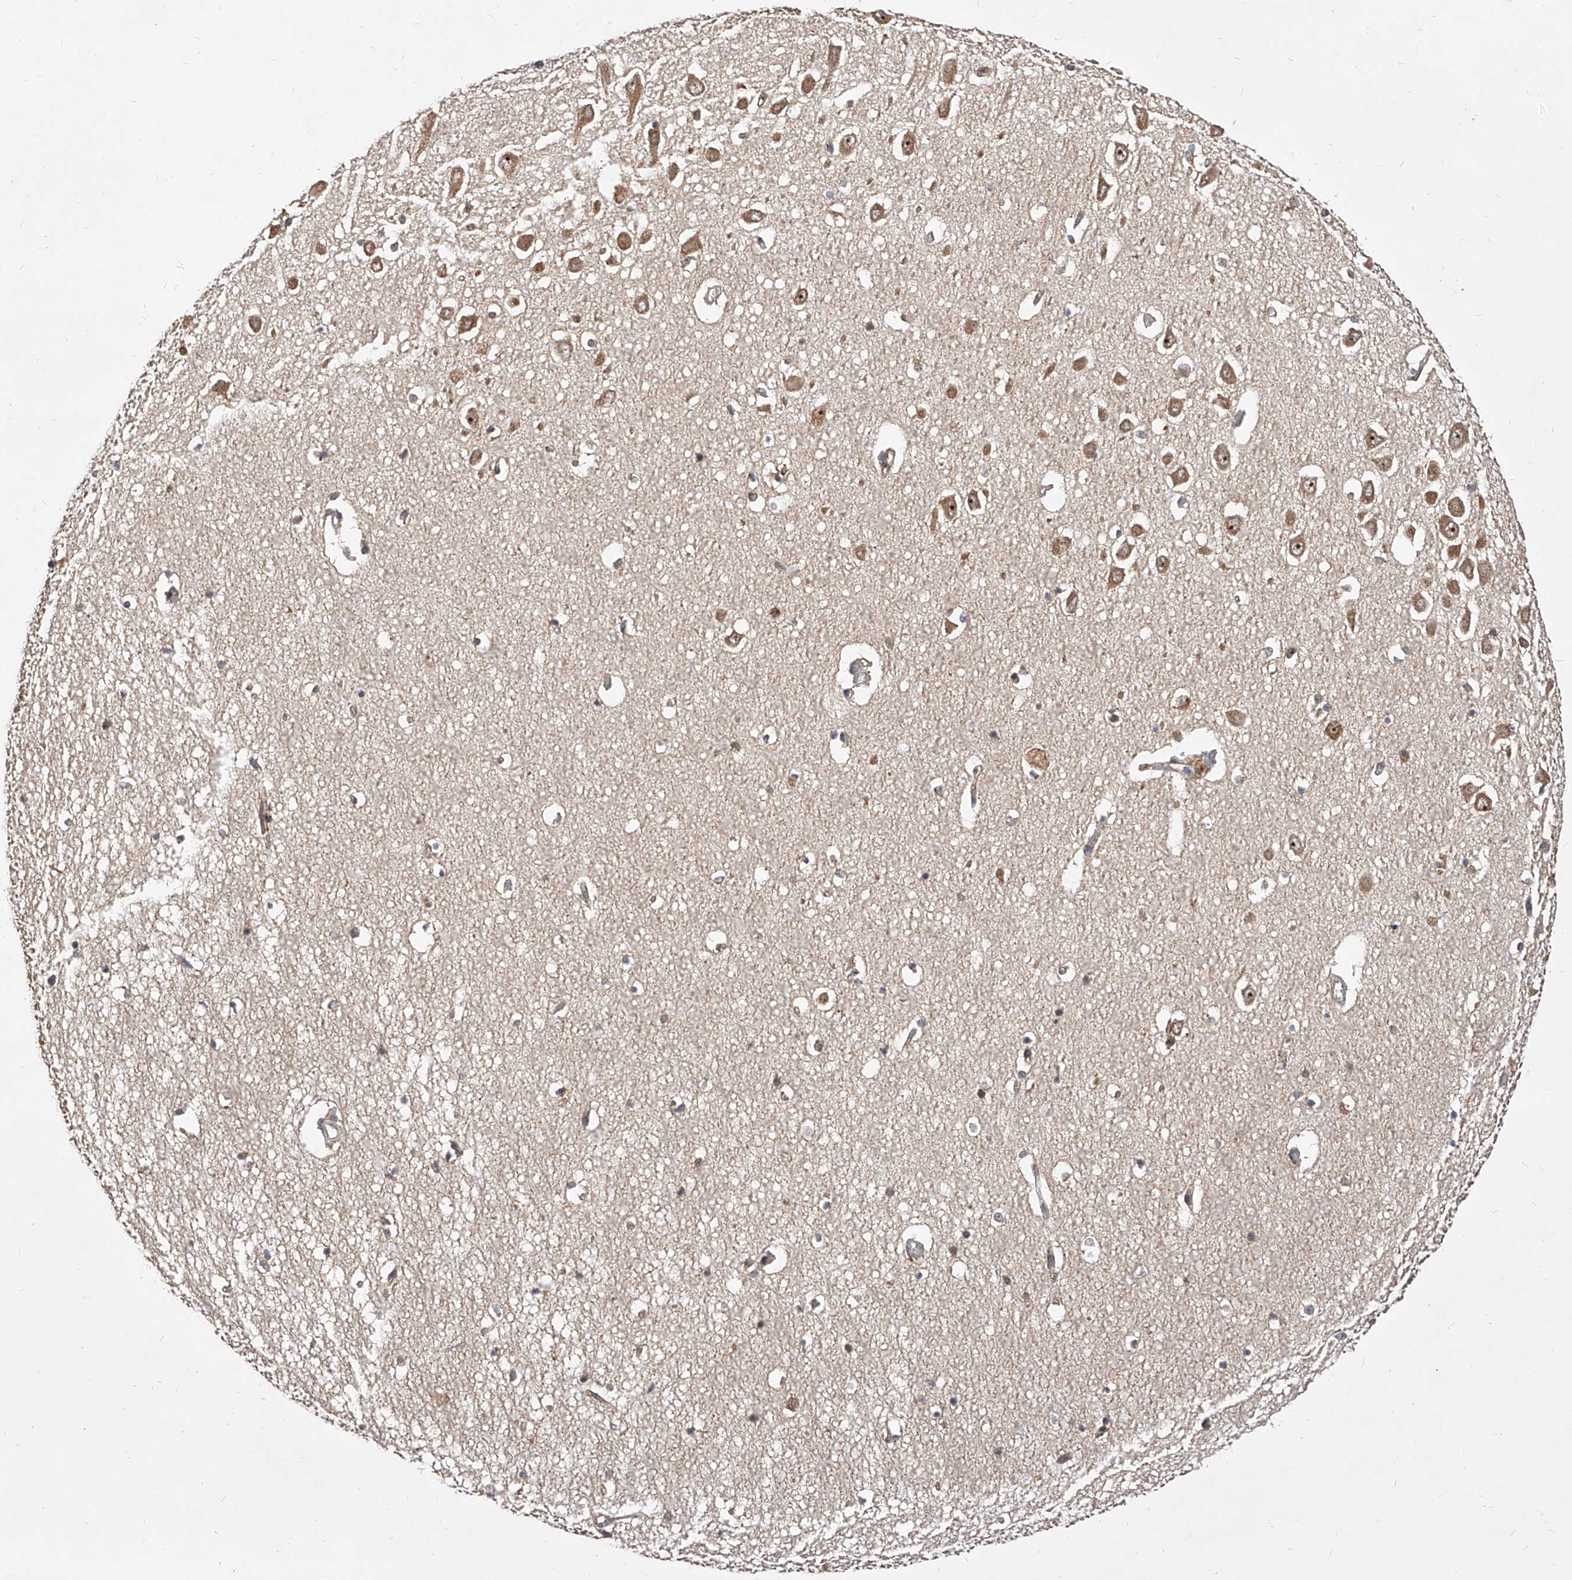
{"staining": {"intensity": "weak", "quantity": "25%-75%", "location": "cytoplasmic/membranous"}, "tissue": "hippocampus", "cell_type": "Glial cells", "image_type": "normal", "snomed": [{"axis": "morphology", "description": "Normal tissue, NOS"}, {"axis": "topography", "description": "Hippocampus"}], "caption": "A histopathology image of human hippocampus stained for a protein exhibits weak cytoplasmic/membranous brown staining in glial cells. Ihc stains the protein of interest in brown and the nuclei are stained blue.", "gene": "CFAP410", "patient": {"sex": "male", "age": 70}}